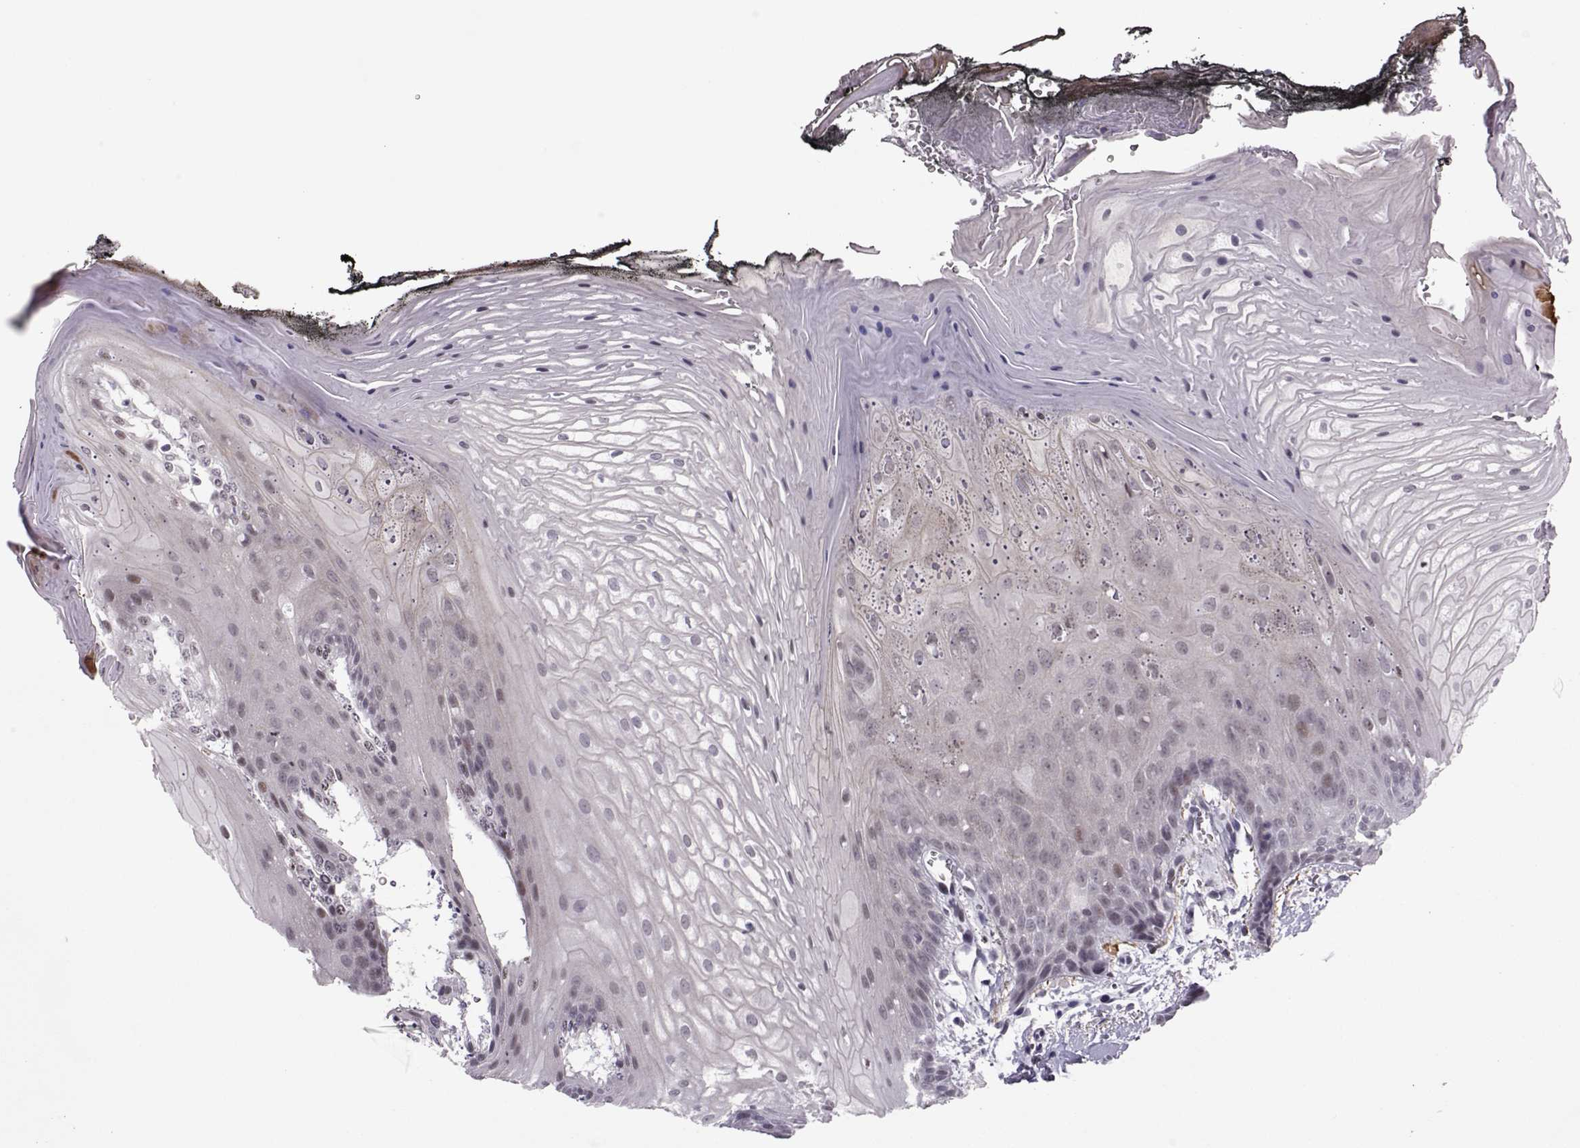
{"staining": {"intensity": "negative", "quantity": "none", "location": "none"}, "tissue": "oral mucosa", "cell_type": "Squamous epithelial cells", "image_type": "normal", "snomed": [{"axis": "morphology", "description": "Normal tissue, NOS"}, {"axis": "morphology", "description": "Squamous cell carcinoma, NOS"}, {"axis": "topography", "description": "Oral tissue"}, {"axis": "topography", "description": "Head-Neck"}], "caption": "Squamous epithelial cells show no significant staining in unremarkable oral mucosa. Nuclei are stained in blue.", "gene": "LIN28A", "patient": {"sex": "male", "age": 65}}